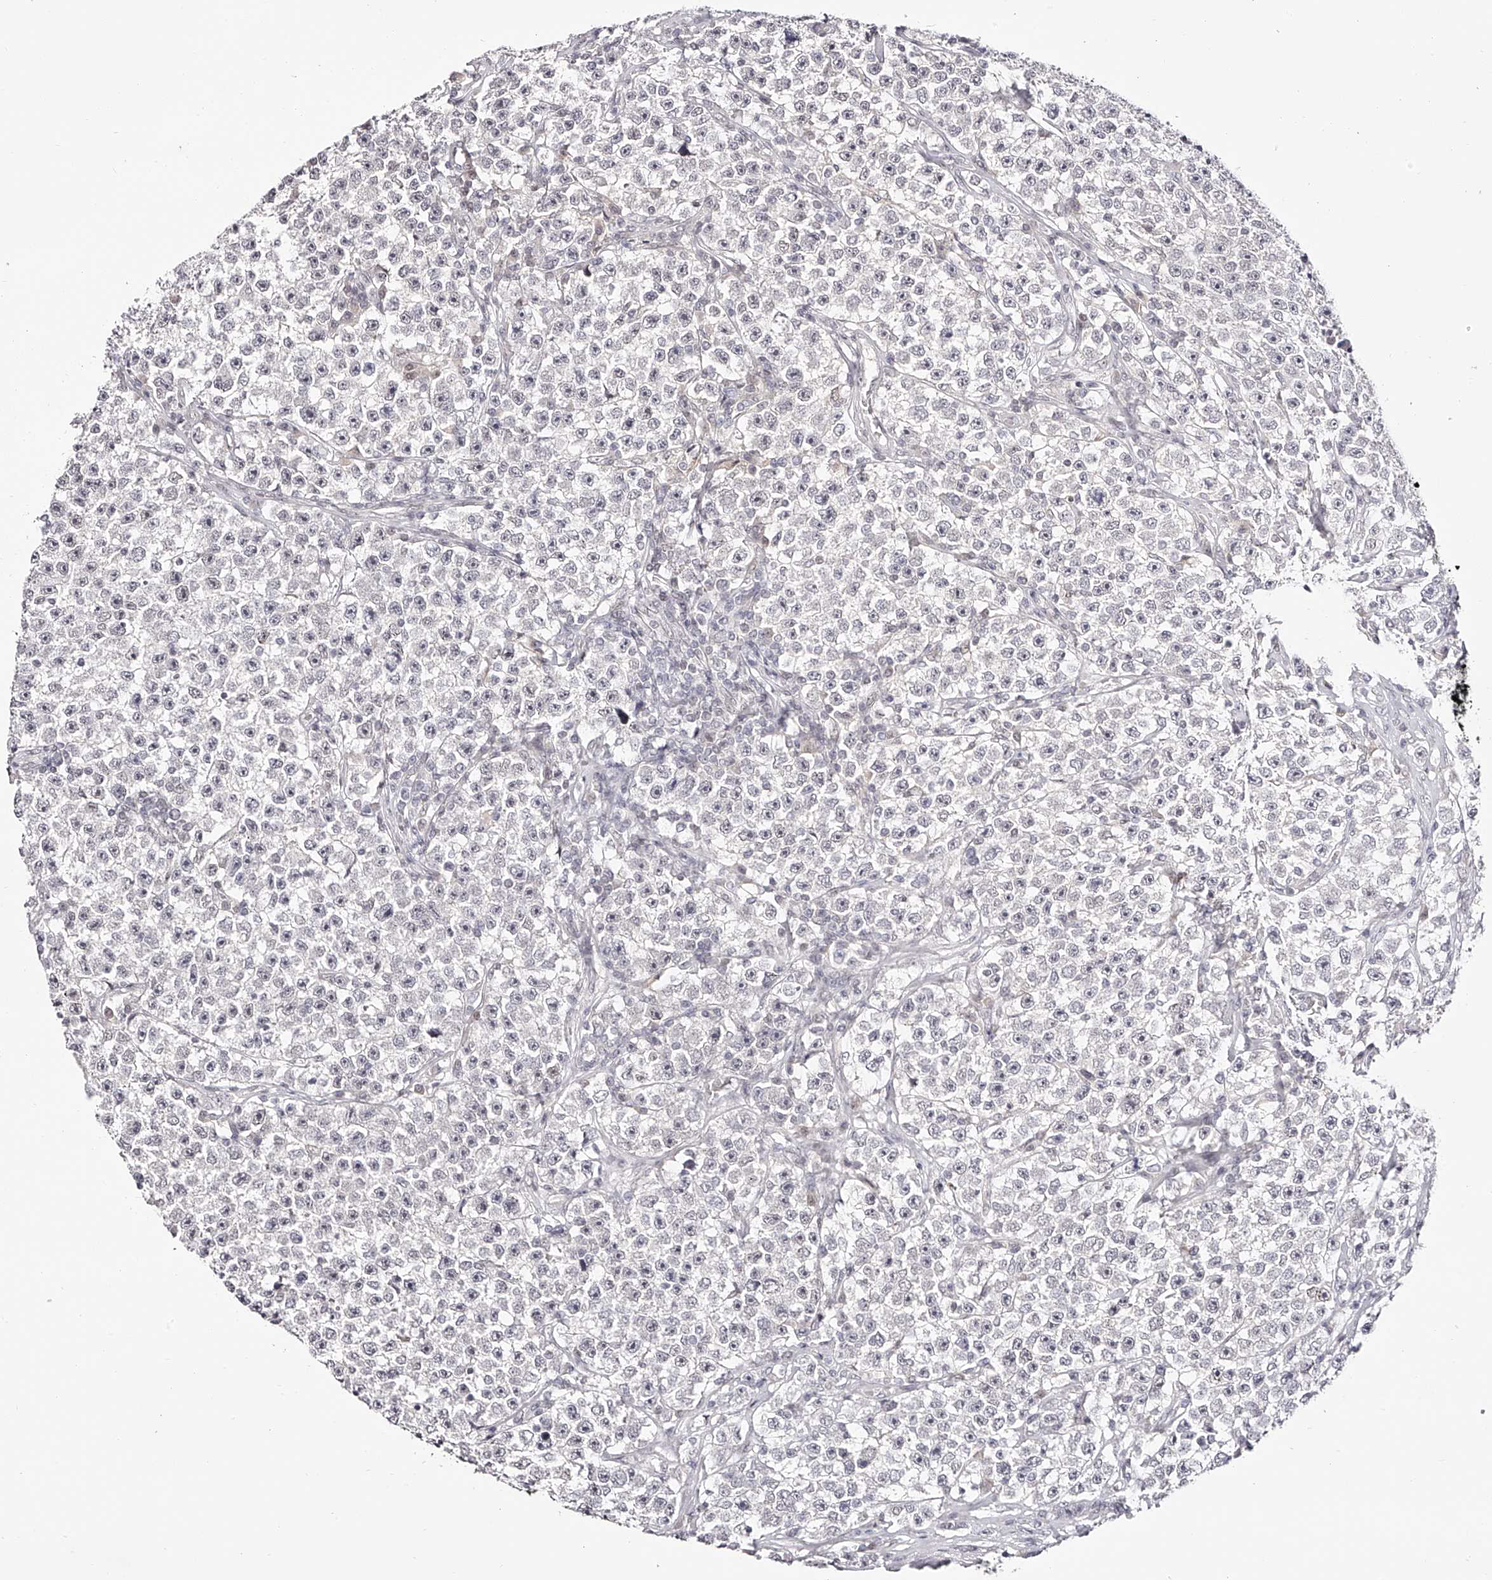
{"staining": {"intensity": "negative", "quantity": "none", "location": "none"}, "tissue": "testis cancer", "cell_type": "Tumor cells", "image_type": "cancer", "snomed": [{"axis": "morphology", "description": "Seminoma, NOS"}, {"axis": "topography", "description": "Testis"}], "caption": "Tumor cells are negative for brown protein staining in testis cancer (seminoma).", "gene": "USF3", "patient": {"sex": "male", "age": 22}}